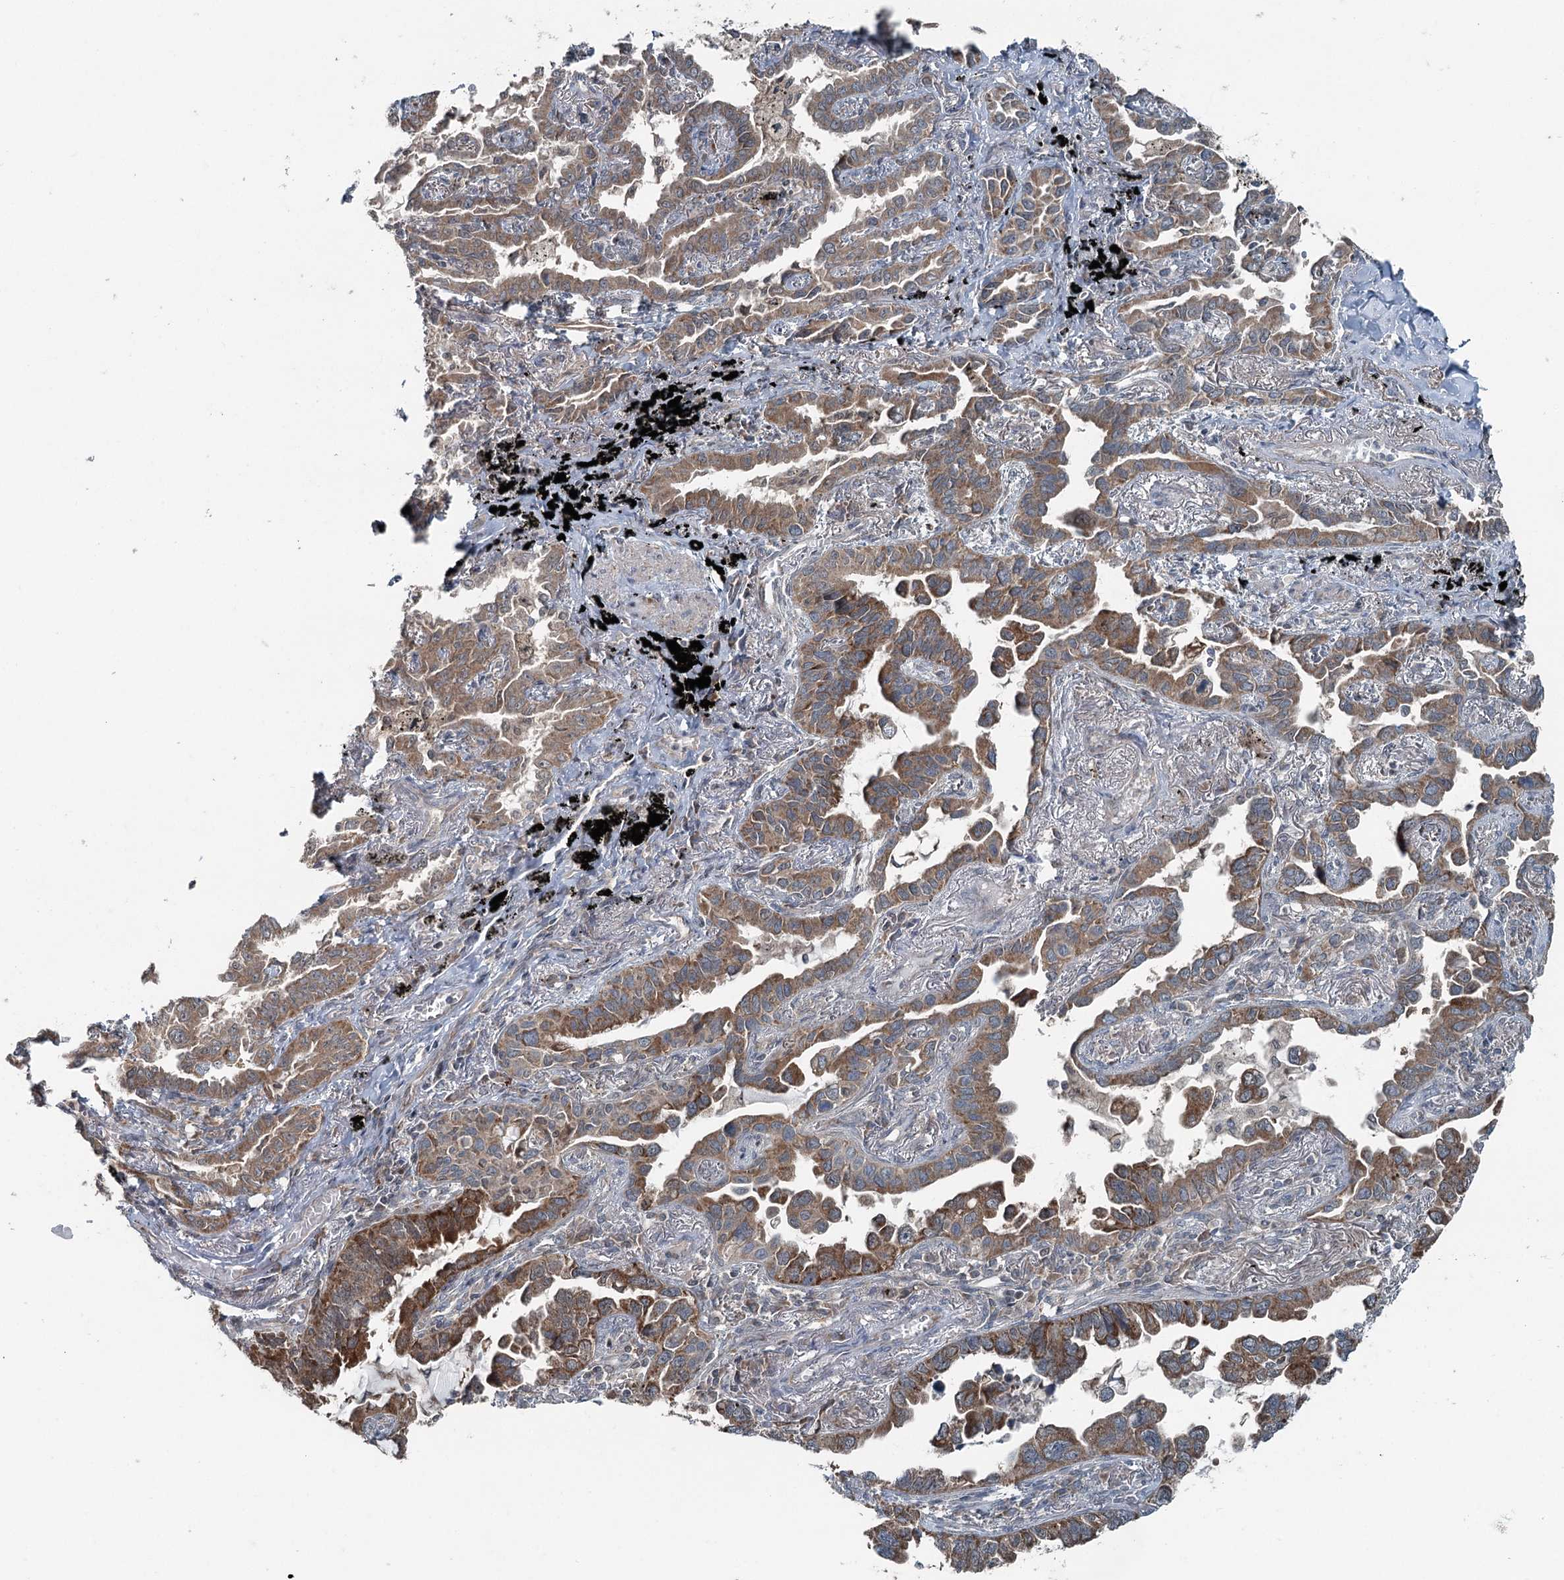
{"staining": {"intensity": "moderate", "quantity": ">75%", "location": "cytoplasmic/membranous"}, "tissue": "lung cancer", "cell_type": "Tumor cells", "image_type": "cancer", "snomed": [{"axis": "morphology", "description": "Adenocarcinoma, NOS"}, {"axis": "topography", "description": "Lung"}], "caption": "A high-resolution photomicrograph shows immunohistochemistry (IHC) staining of lung adenocarcinoma, which displays moderate cytoplasmic/membranous positivity in approximately >75% of tumor cells.", "gene": "WAPL", "patient": {"sex": "male", "age": 67}}